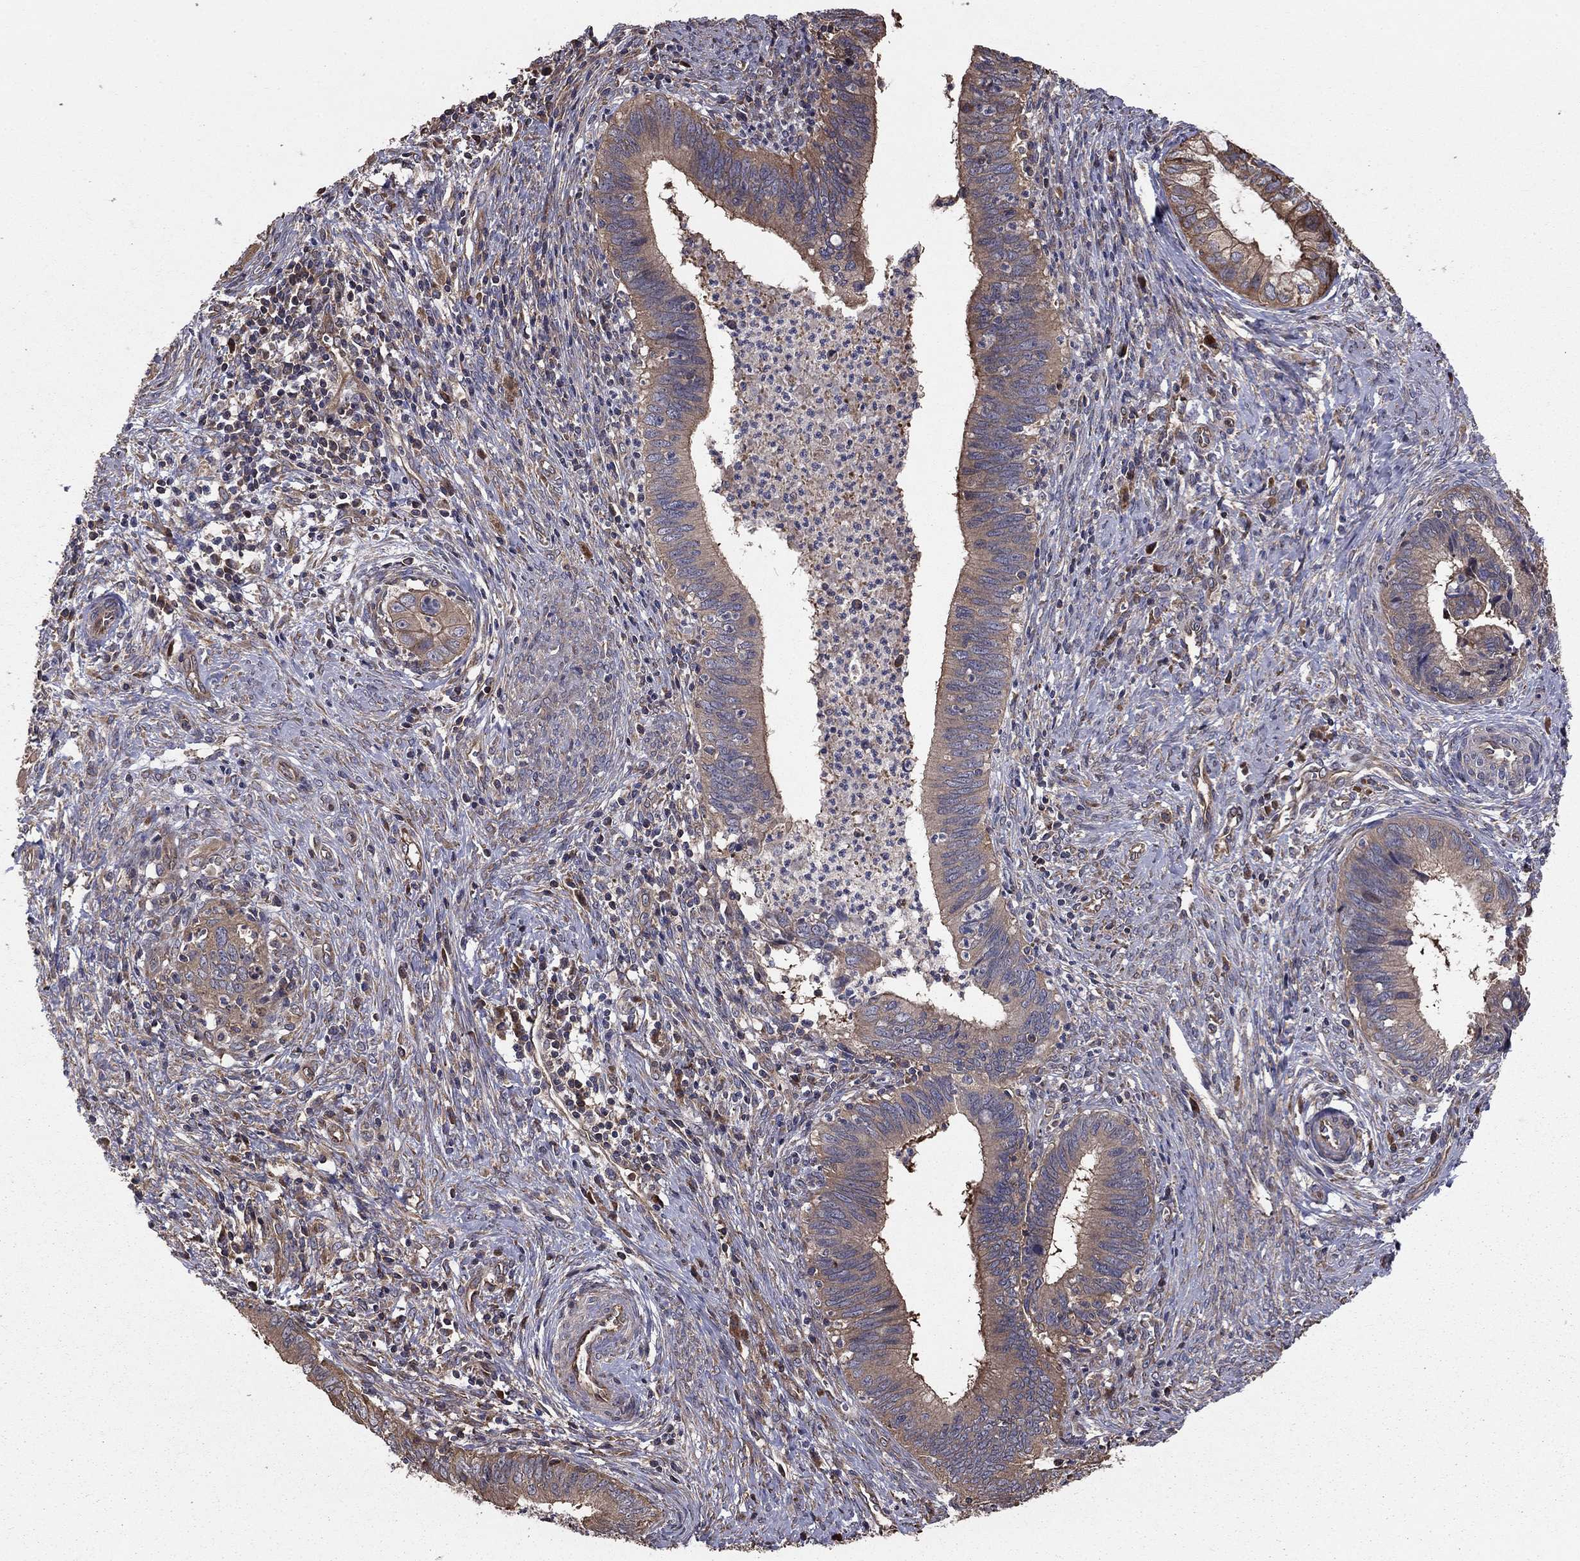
{"staining": {"intensity": "weak", "quantity": "<25%", "location": "cytoplasmic/membranous"}, "tissue": "cervical cancer", "cell_type": "Tumor cells", "image_type": "cancer", "snomed": [{"axis": "morphology", "description": "Adenocarcinoma, NOS"}, {"axis": "topography", "description": "Cervix"}], "caption": "DAB (3,3'-diaminobenzidine) immunohistochemical staining of cervical adenocarcinoma exhibits no significant positivity in tumor cells.", "gene": "BABAM2", "patient": {"sex": "female", "age": 42}}